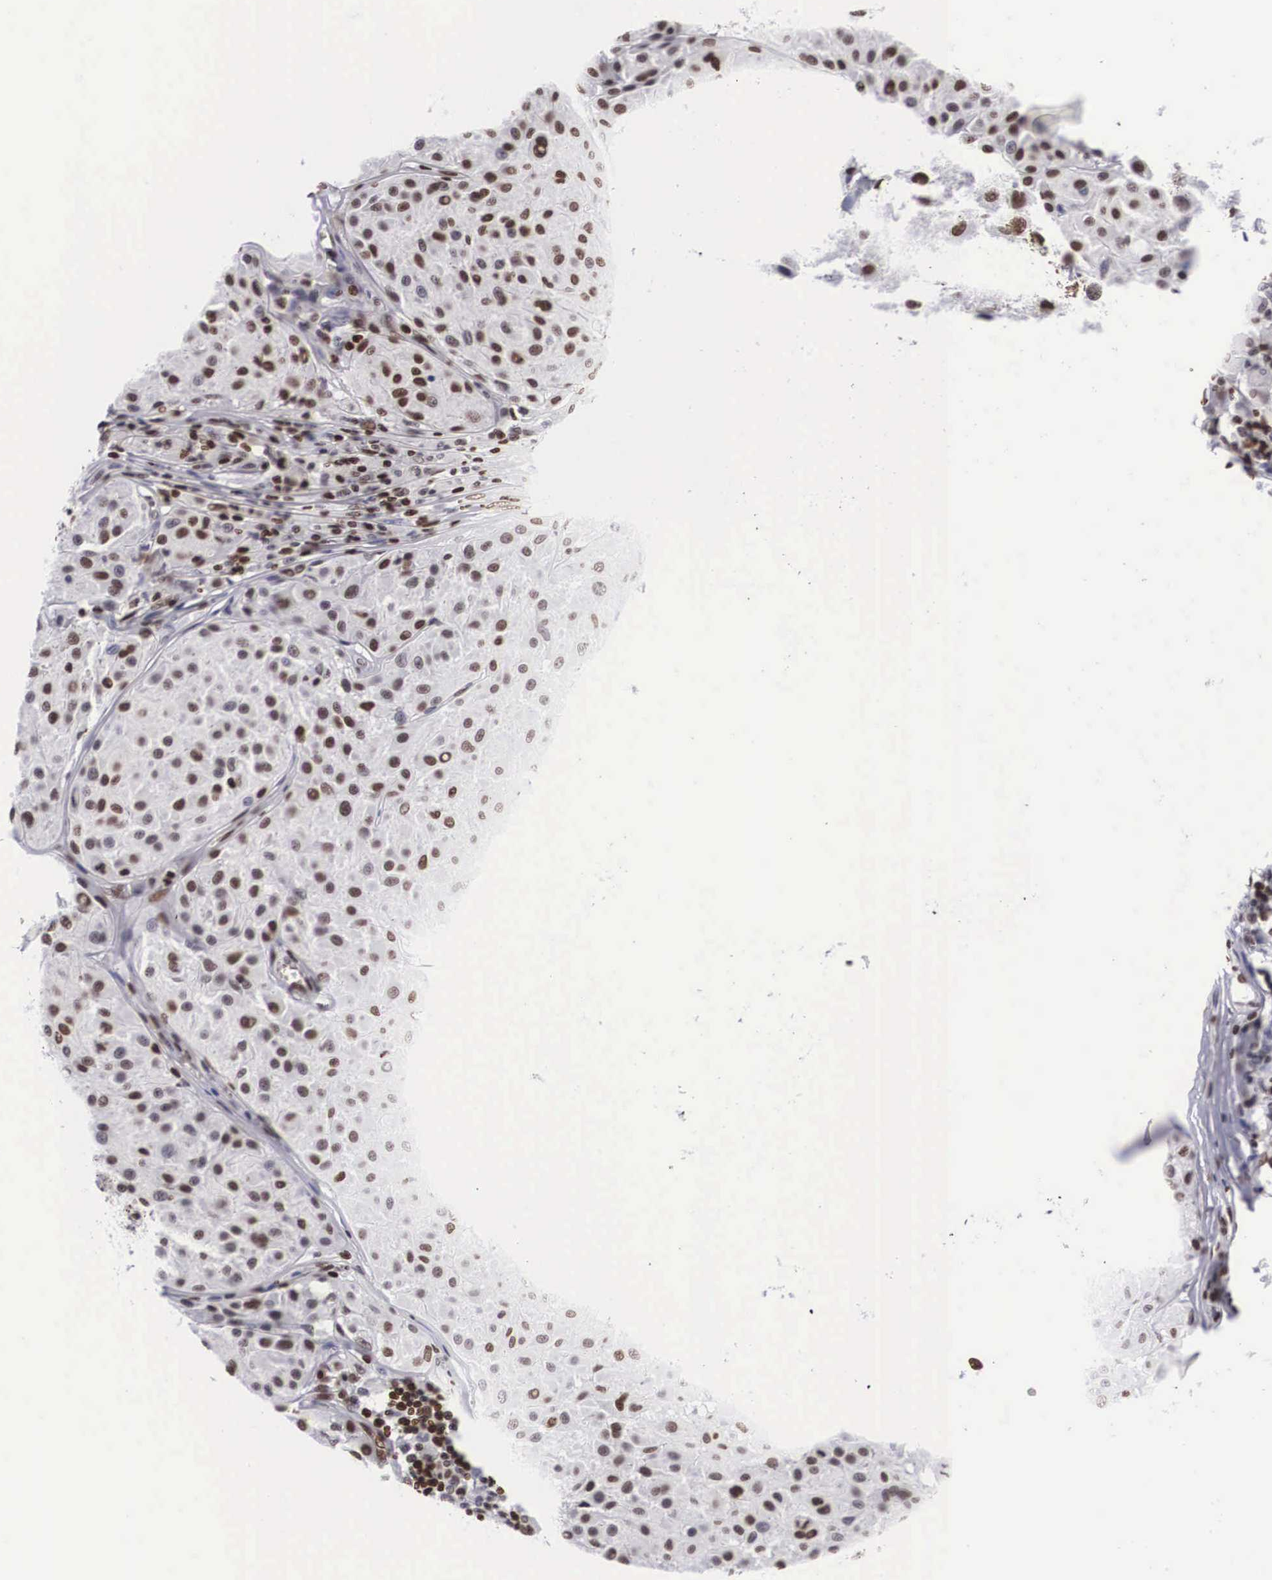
{"staining": {"intensity": "strong", "quantity": ">75%", "location": "nuclear"}, "tissue": "melanoma", "cell_type": "Tumor cells", "image_type": "cancer", "snomed": [{"axis": "morphology", "description": "Malignant melanoma, NOS"}, {"axis": "topography", "description": "Skin"}], "caption": "A high-resolution image shows immunohistochemistry staining of malignant melanoma, which shows strong nuclear positivity in about >75% of tumor cells.", "gene": "MECP2", "patient": {"sex": "male", "age": 36}}